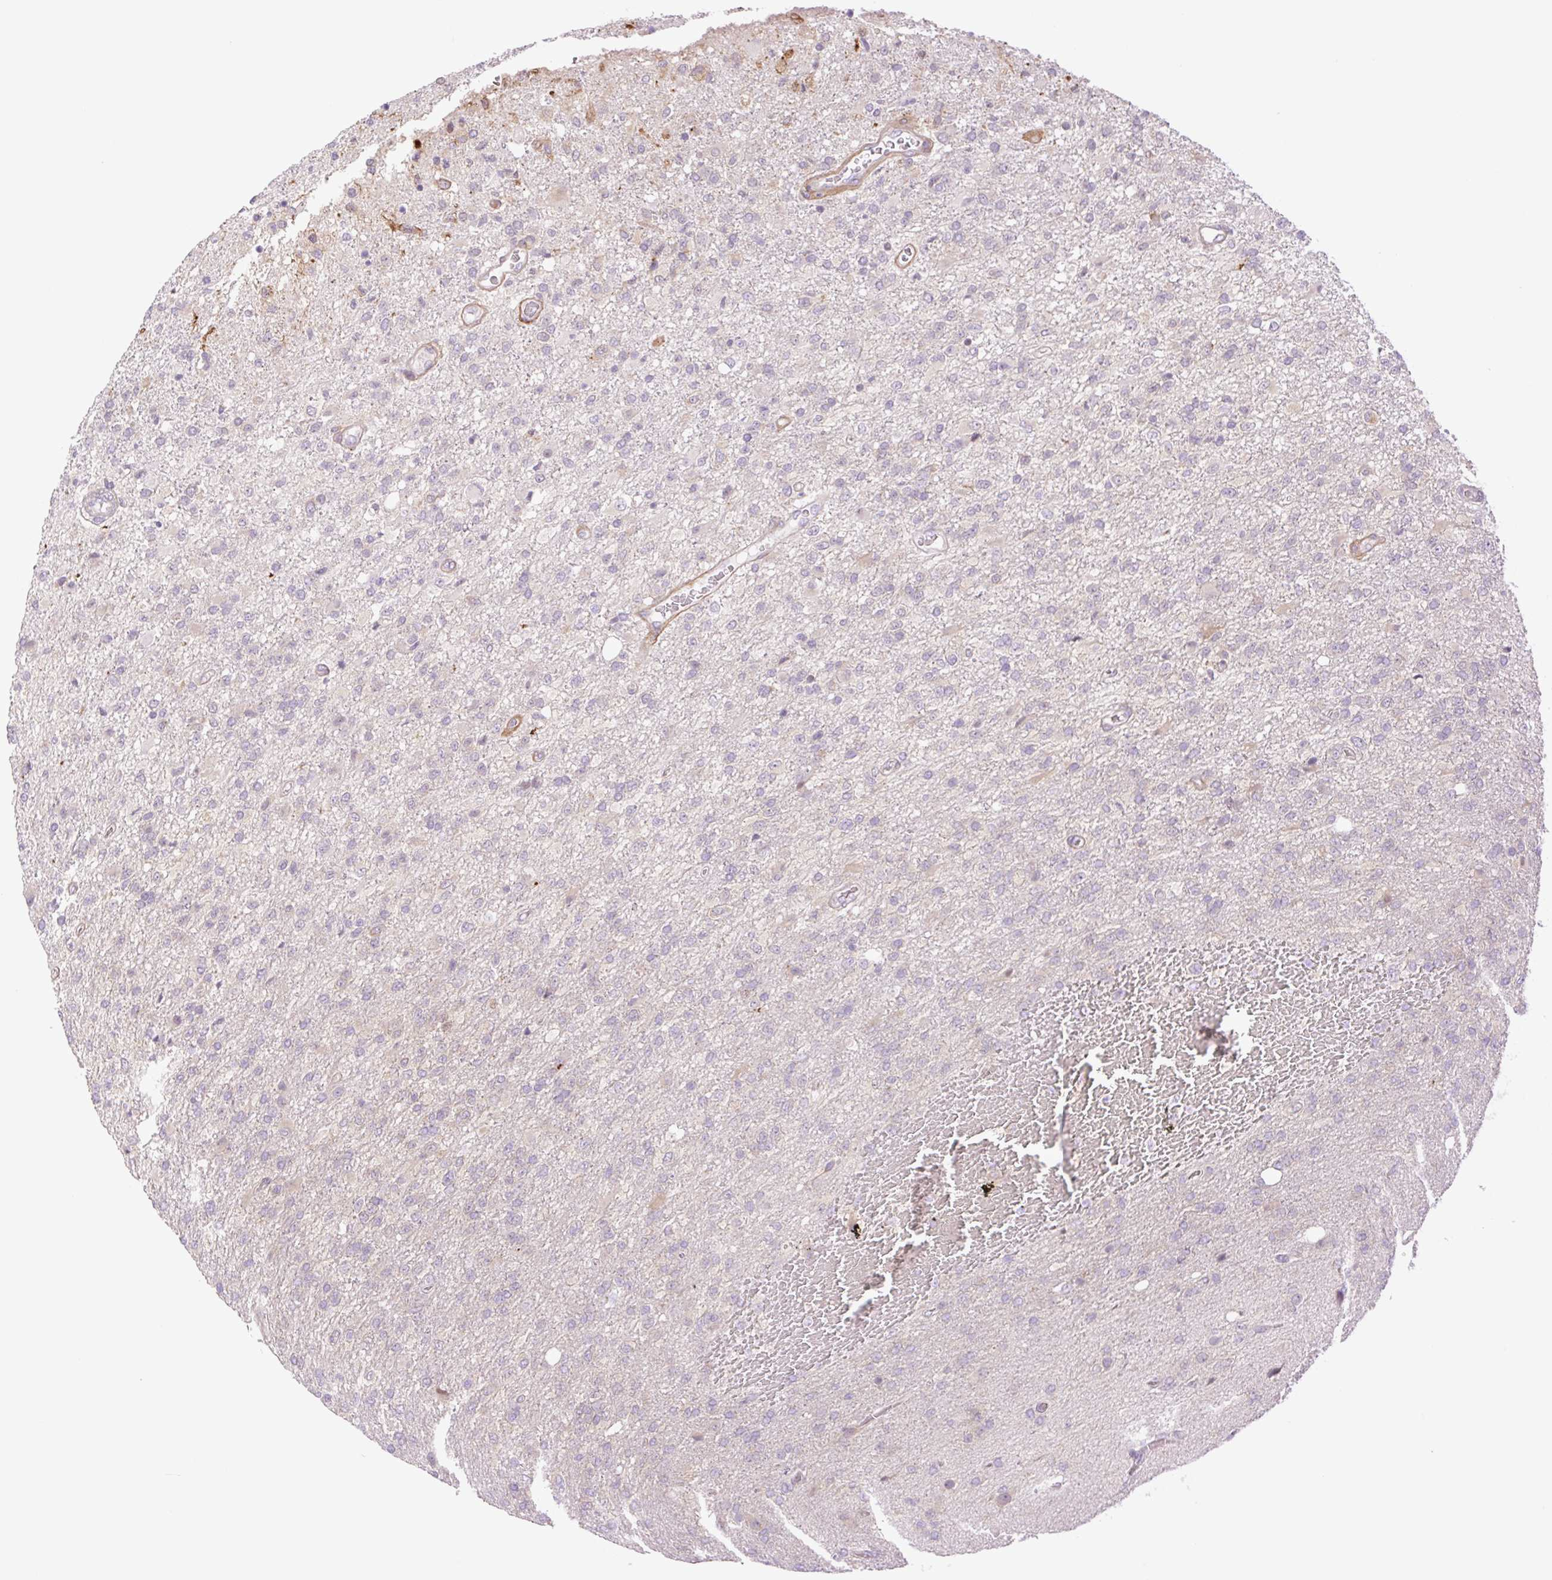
{"staining": {"intensity": "negative", "quantity": "none", "location": "none"}, "tissue": "glioma", "cell_type": "Tumor cells", "image_type": "cancer", "snomed": [{"axis": "morphology", "description": "Glioma, malignant, High grade"}, {"axis": "topography", "description": "Brain"}], "caption": "The histopathology image demonstrates no significant positivity in tumor cells of malignant high-grade glioma. Nuclei are stained in blue.", "gene": "COL5A1", "patient": {"sex": "female", "age": 74}}